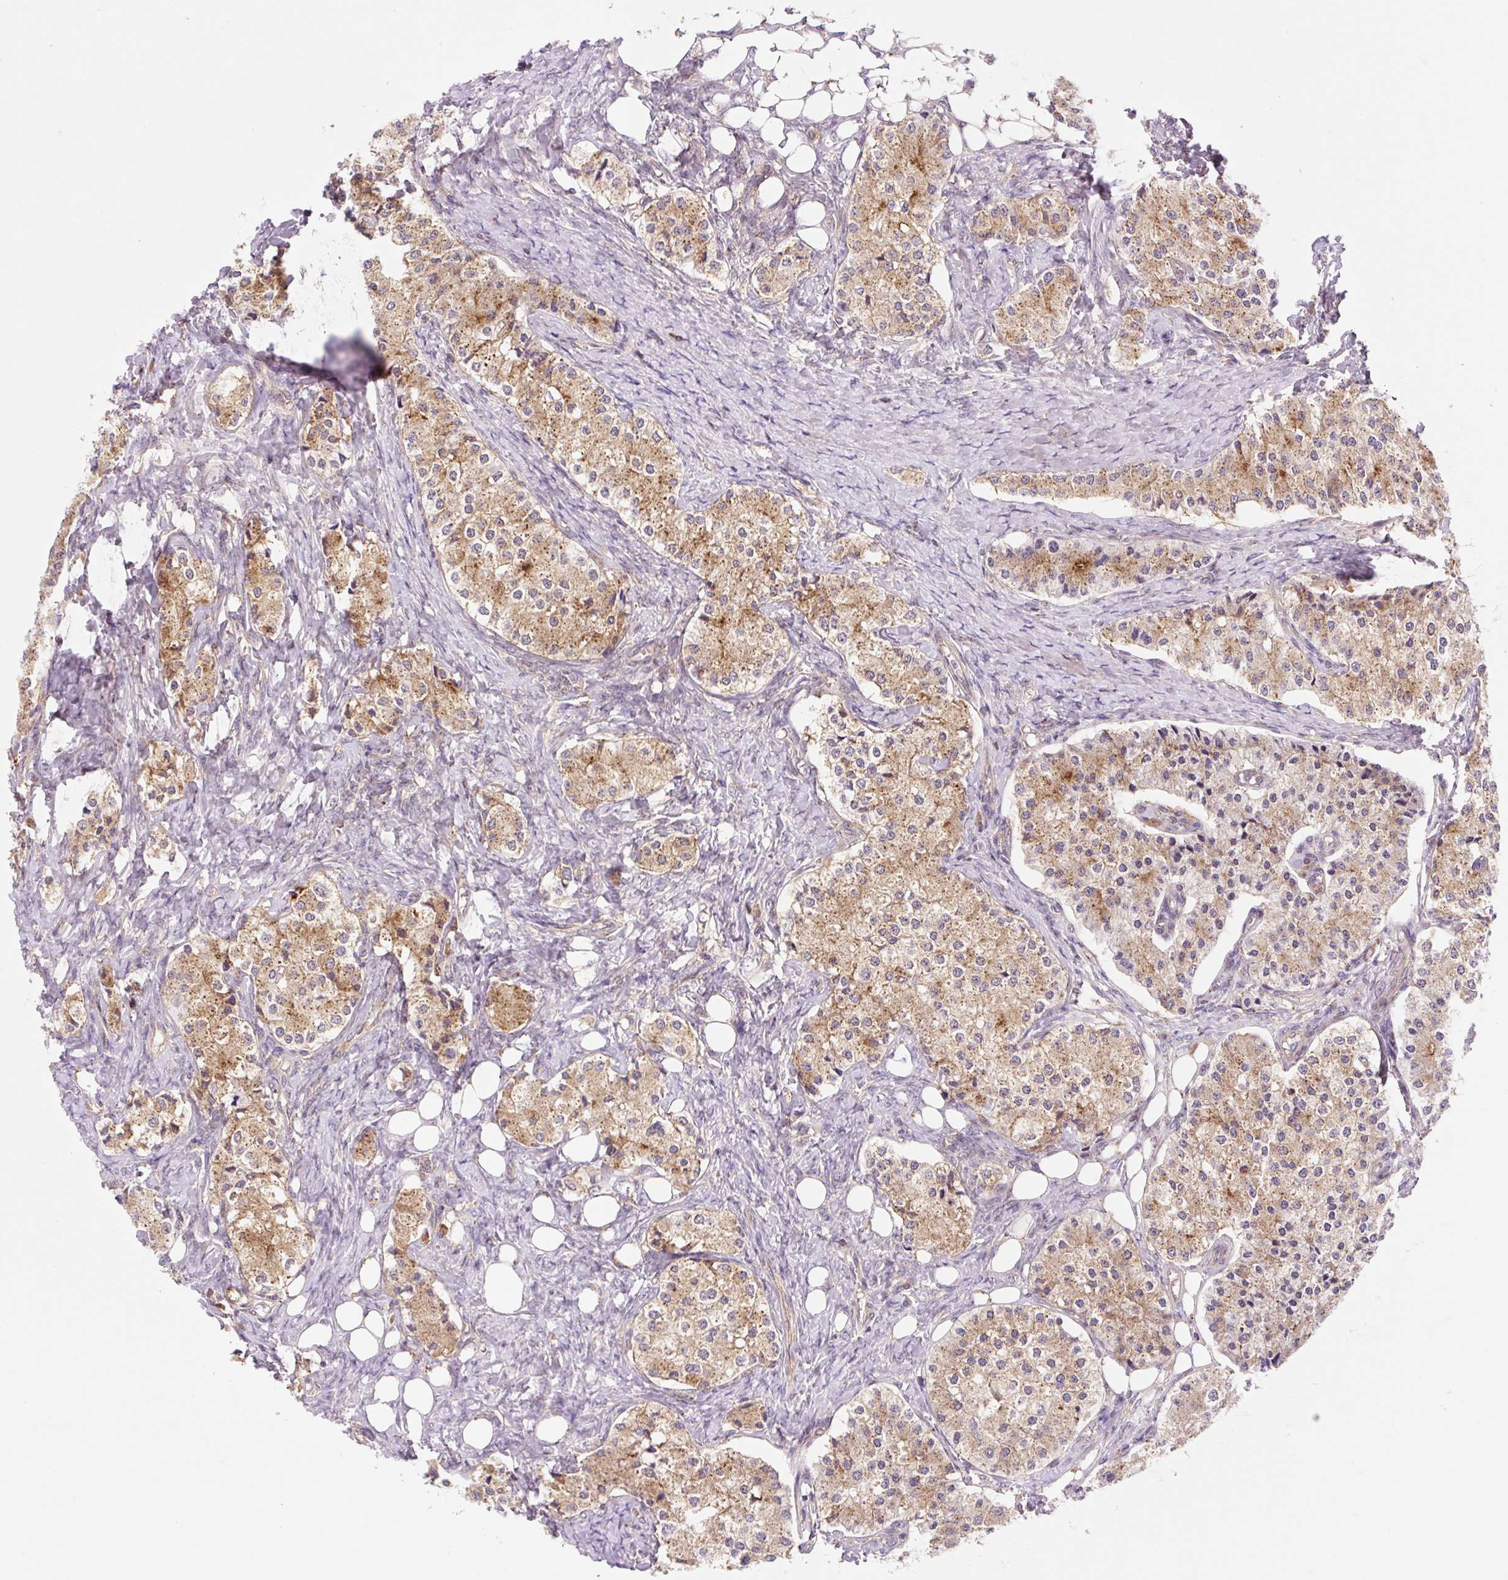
{"staining": {"intensity": "moderate", "quantity": ">75%", "location": "cytoplasmic/membranous,nuclear"}, "tissue": "carcinoid", "cell_type": "Tumor cells", "image_type": "cancer", "snomed": [{"axis": "morphology", "description": "Carcinoid, malignant, NOS"}, {"axis": "topography", "description": "Colon"}], "caption": "High-power microscopy captured an immunohistochemistry (IHC) micrograph of malignant carcinoid, revealing moderate cytoplasmic/membranous and nuclear expression in about >75% of tumor cells.", "gene": "VPS4A", "patient": {"sex": "female", "age": 52}}